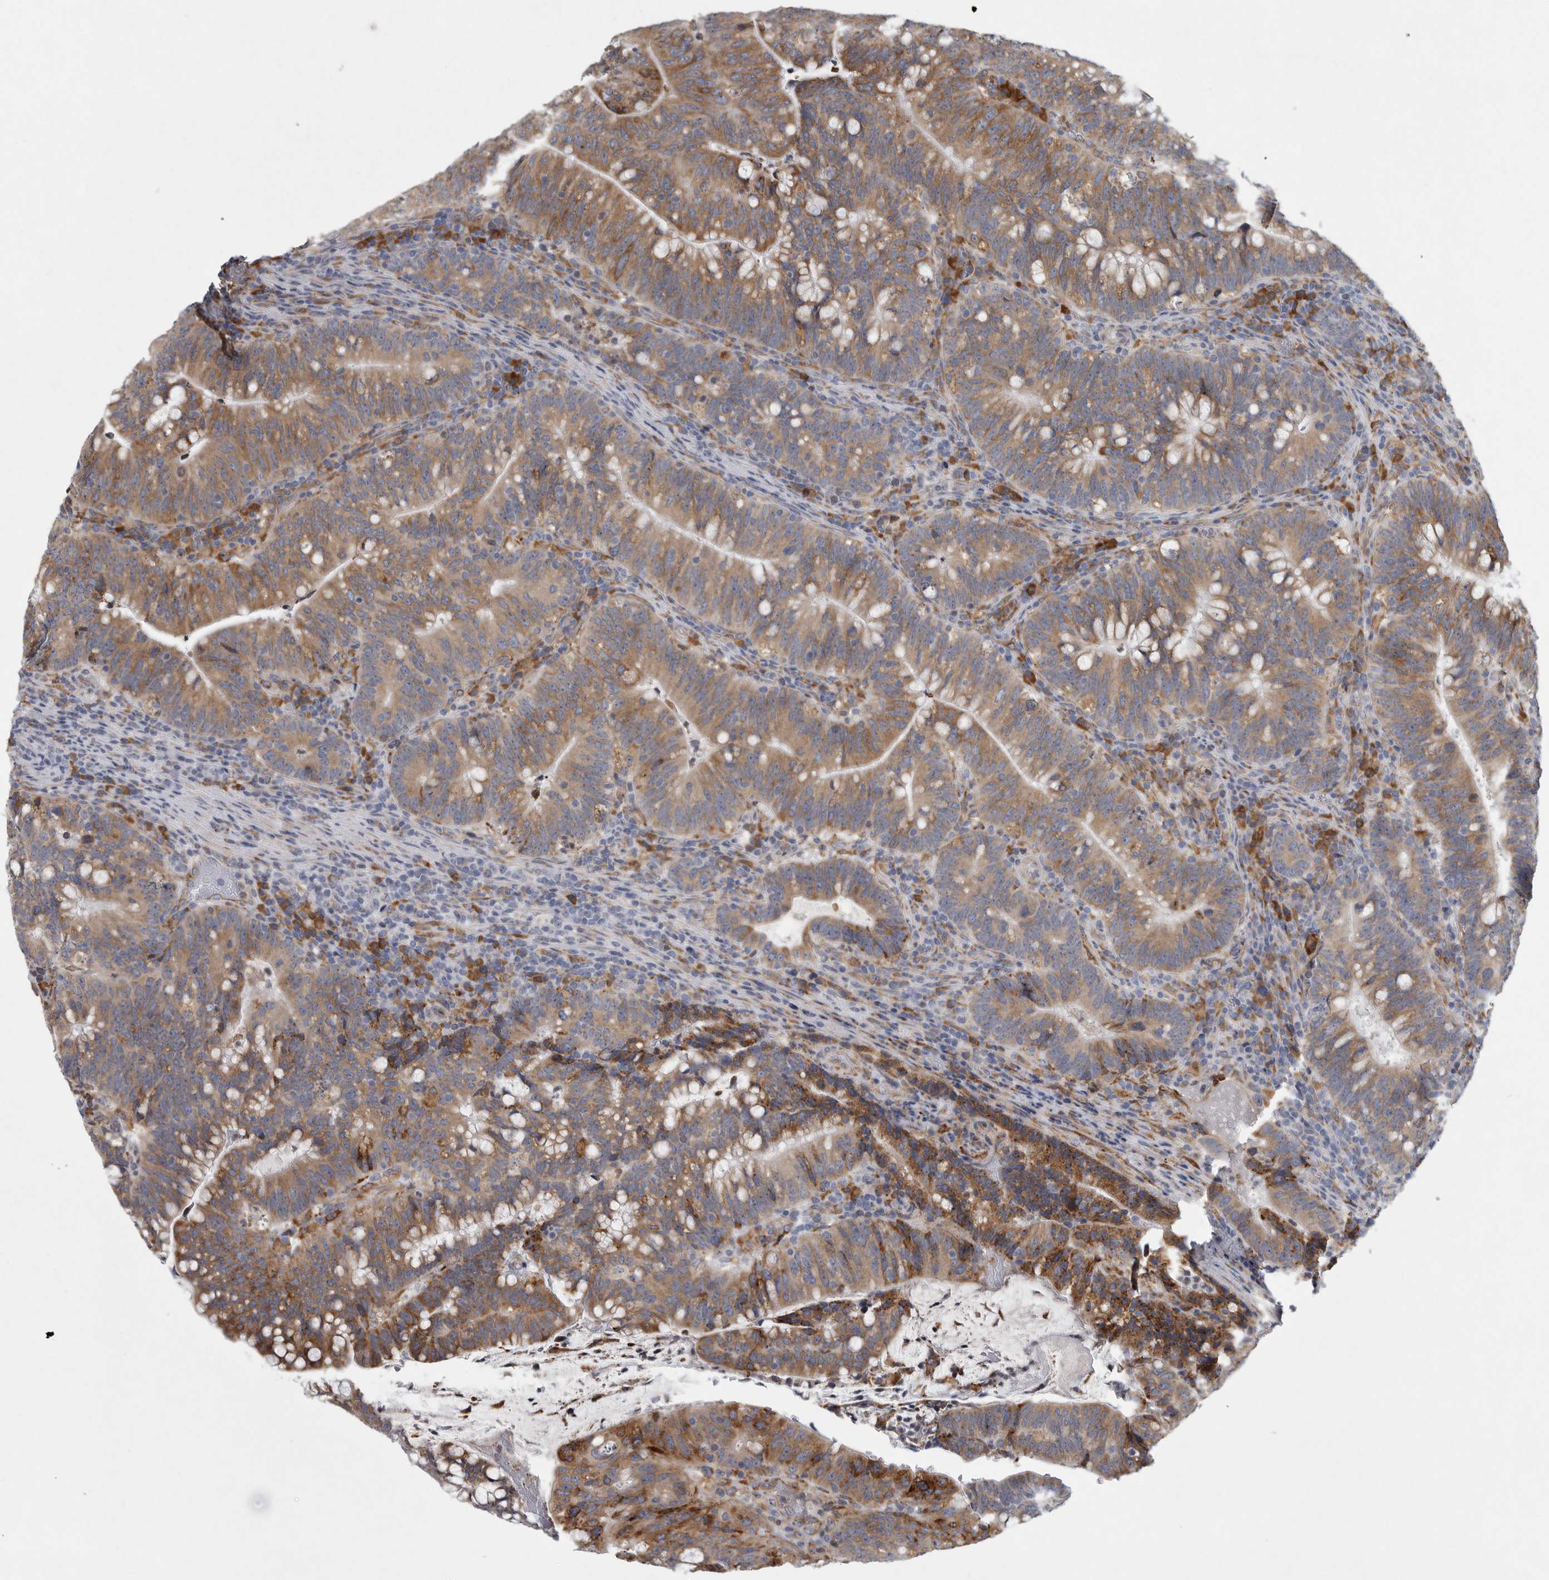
{"staining": {"intensity": "moderate", "quantity": ">75%", "location": "cytoplasmic/membranous"}, "tissue": "colorectal cancer", "cell_type": "Tumor cells", "image_type": "cancer", "snomed": [{"axis": "morphology", "description": "Adenocarcinoma, NOS"}, {"axis": "topography", "description": "Colon"}], "caption": "Adenocarcinoma (colorectal) stained for a protein exhibits moderate cytoplasmic/membranous positivity in tumor cells. (Stains: DAB in brown, nuclei in blue, Microscopy: brightfield microscopy at high magnification).", "gene": "MINPP1", "patient": {"sex": "female", "age": 66}}